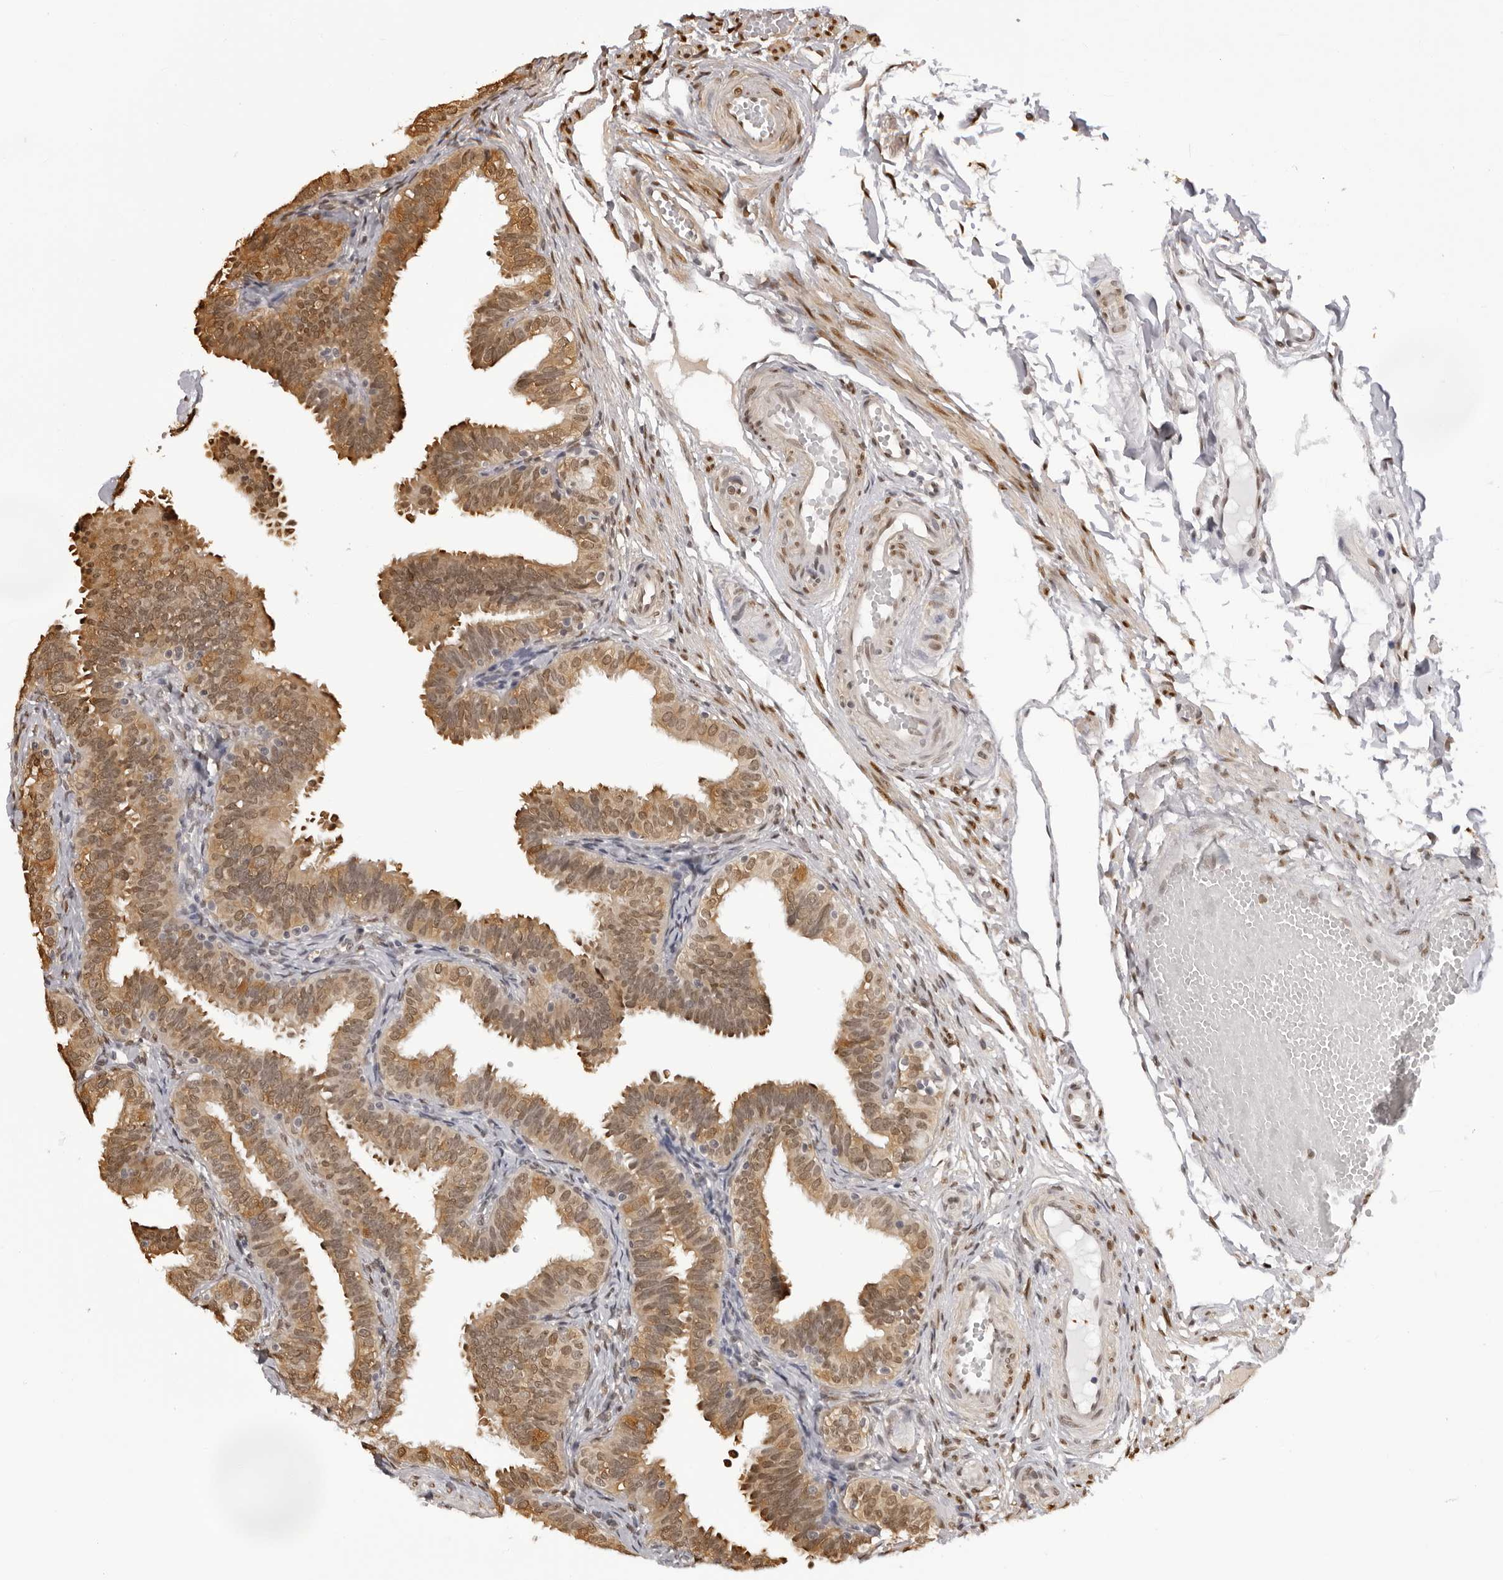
{"staining": {"intensity": "moderate", "quantity": ">75%", "location": "cytoplasmic/membranous,nuclear"}, "tissue": "fallopian tube", "cell_type": "Glandular cells", "image_type": "normal", "snomed": [{"axis": "morphology", "description": "Normal tissue, NOS"}, {"axis": "topography", "description": "Fallopian tube"}], "caption": "IHC image of benign fallopian tube: human fallopian tube stained using immunohistochemistry (IHC) exhibits medium levels of moderate protein expression localized specifically in the cytoplasmic/membranous,nuclear of glandular cells, appearing as a cytoplasmic/membranous,nuclear brown color.", "gene": "HSPA4", "patient": {"sex": "female", "age": 35}}